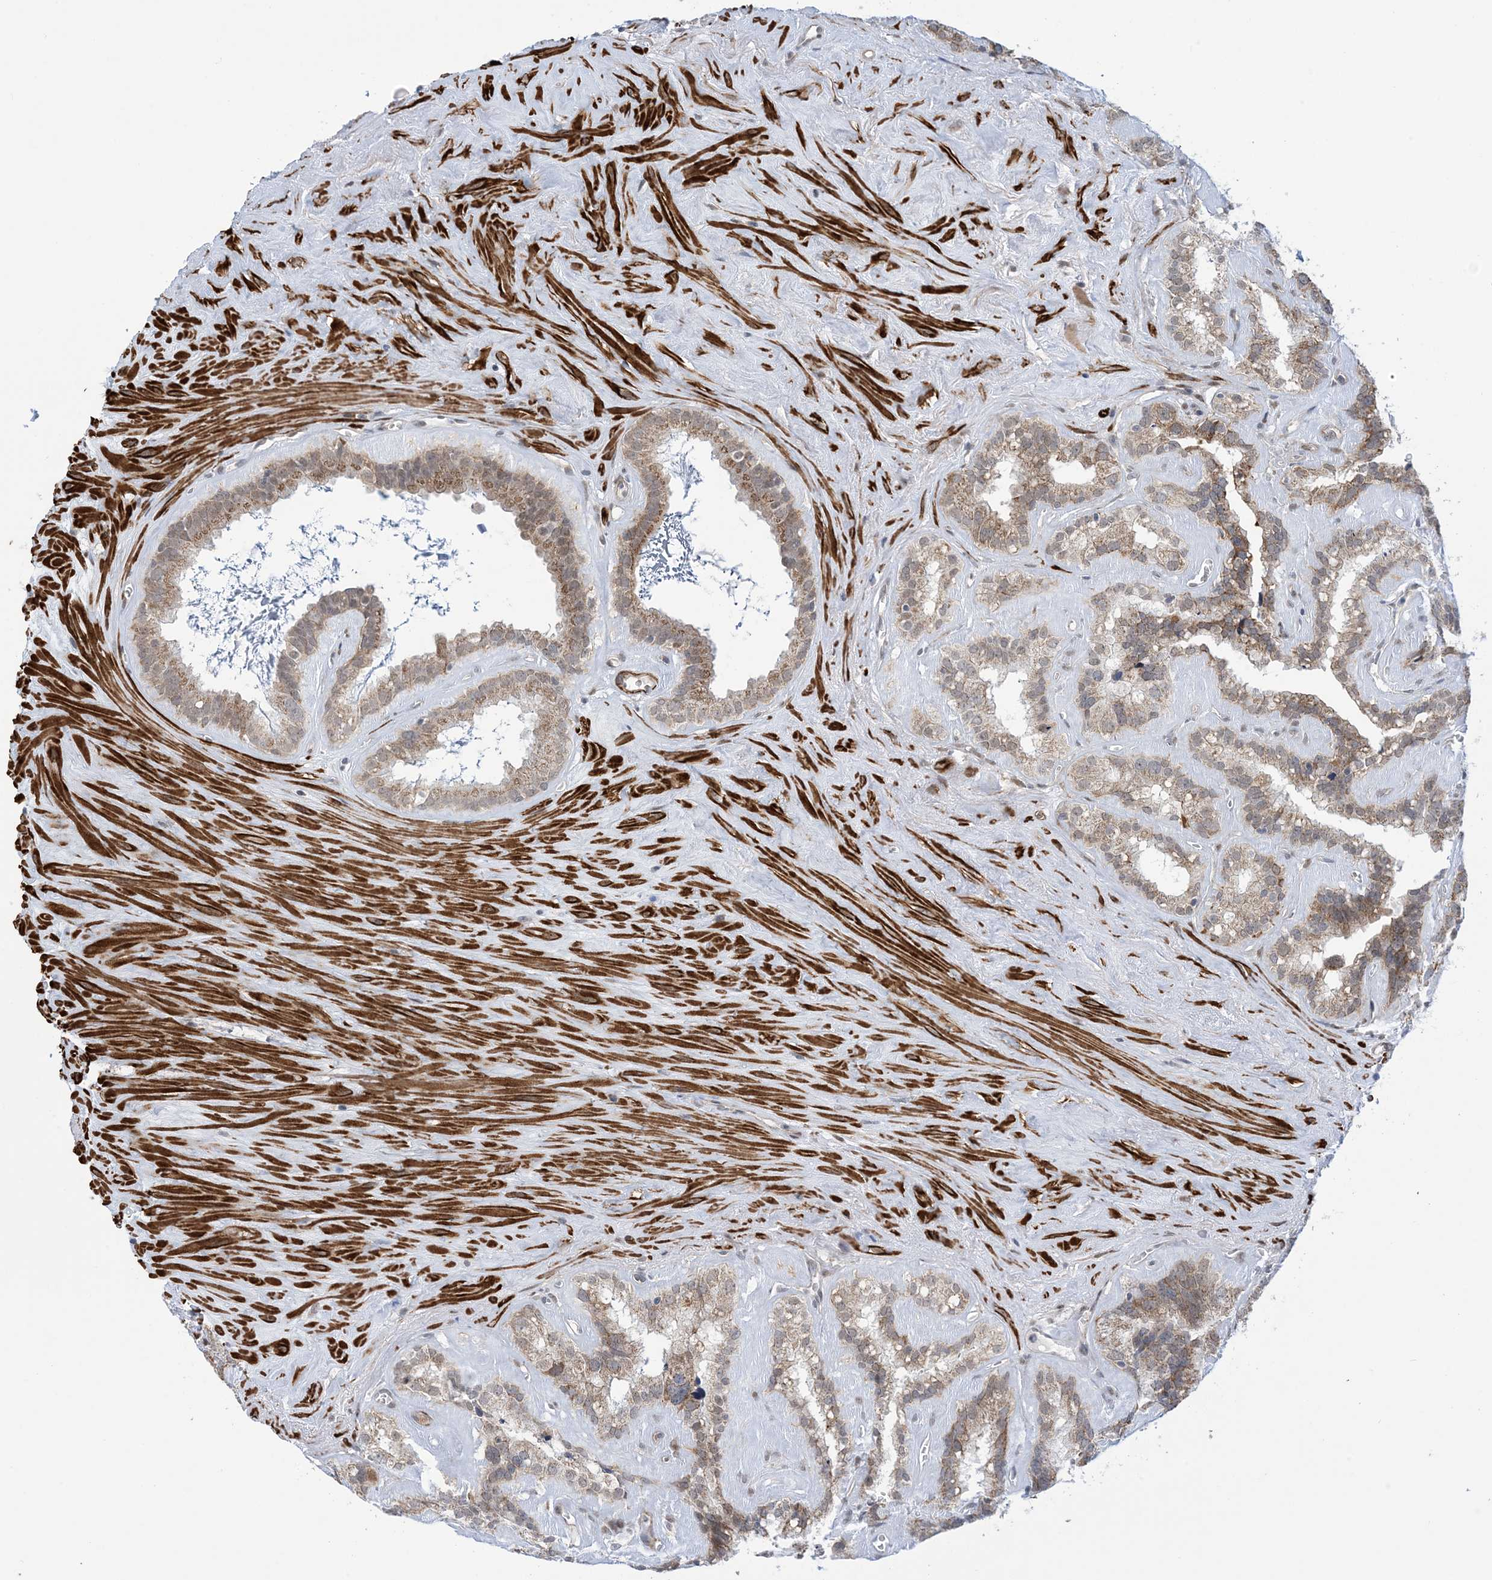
{"staining": {"intensity": "moderate", "quantity": "25%-75%", "location": "cytoplasmic/membranous"}, "tissue": "seminal vesicle", "cell_type": "Glandular cells", "image_type": "normal", "snomed": [{"axis": "morphology", "description": "Normal tissue, NOS"}, {"axis": "topography", "description": "Prostate"}, {"axis": "topography", "description": "Seminal veicle"}], "caption": "A micrograph showing moderate cytoplasmic/membranous staining in approximately 25%-75% of glandular cells in normal seminal vesicle, as visualized by brown immunohistochemical staining.", "gene": "ZNF8", "patient": {"sex": "male", "age": 59}}